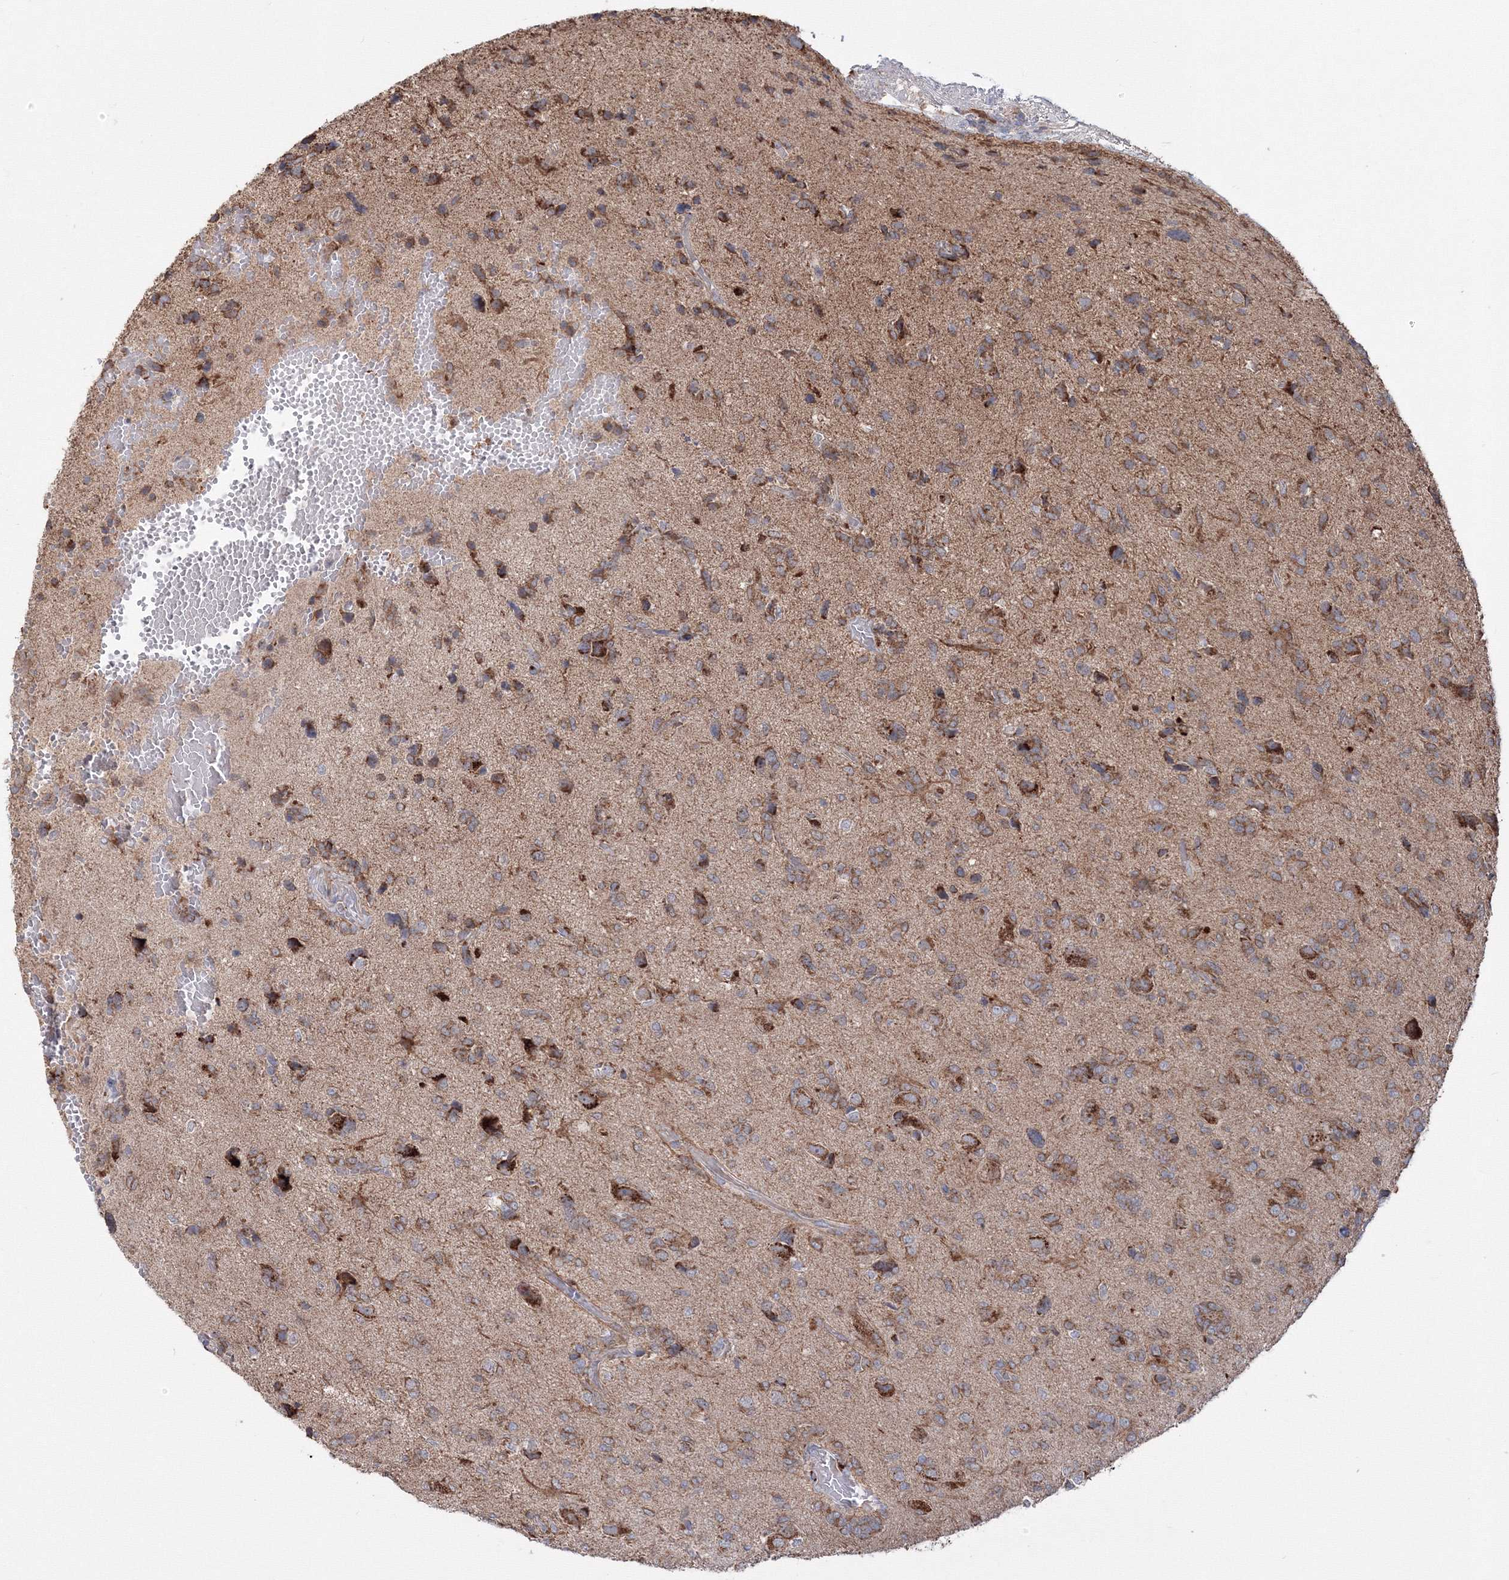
{"staining": {"intensity": "moderate", "quantity": "25%-75%", "location": "cytoplasmic/membranous"}, "tissue": "glioma", "cell_type": "Tumor cells", "image_type": "cancer", "snomed": [{"axis": "morphology", "description": "Glioma, malignant, High grade"}, {"axis": "topography", "description": "Brain"}], "caption": "This photomicrograph shows immunohistochemistry (IHC) staining of human high-grade glioma (malignant), with medium moderate cytoplasmic/membranous positivity in approximately 25%-75% of tumor cells.", "gene": "PEX13", "patient": {"sex": "female", "age": 59}}